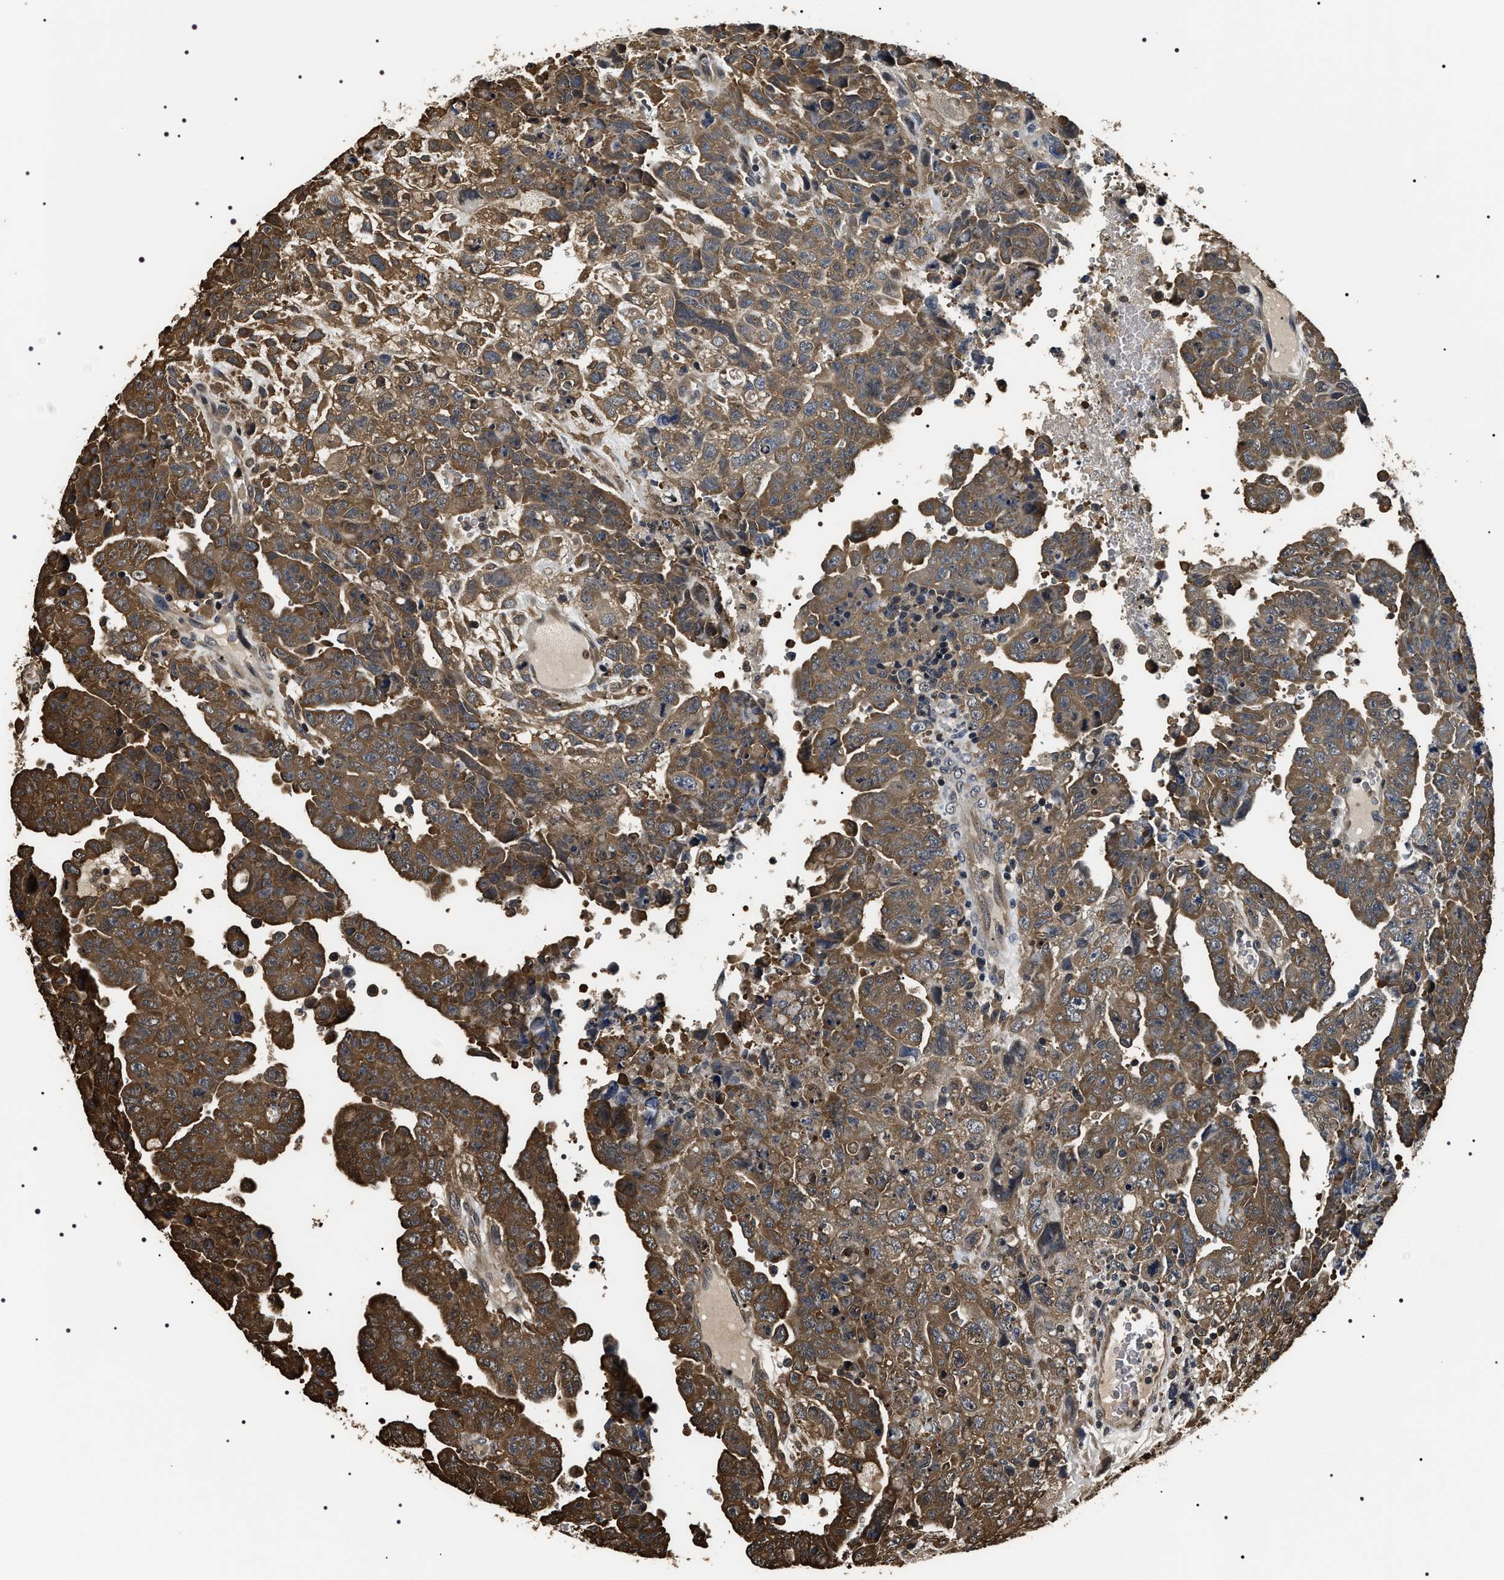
{"staining": {"intensity": "moderate", "quantity": ">75%", "location": "cytoplasmic/membranous"}, "tissue": "testis cancer", "cell_type": "Tumor cells", "image_type": "cancer", "snomed": [{"axis": "morphology", "description": "Carcinoma, Embryonal, NOS"}, {"axis": "topography", "description": "Testis"}], "caption": "Protein analysis of testis cancer (embryonal carcinoma) tissue exhibits moderate cytoplasmic/membranous staining in about >75% of tumor cells.", "gene": "ARHGAP22", "patient": {"sex": "male", "age": 28}}